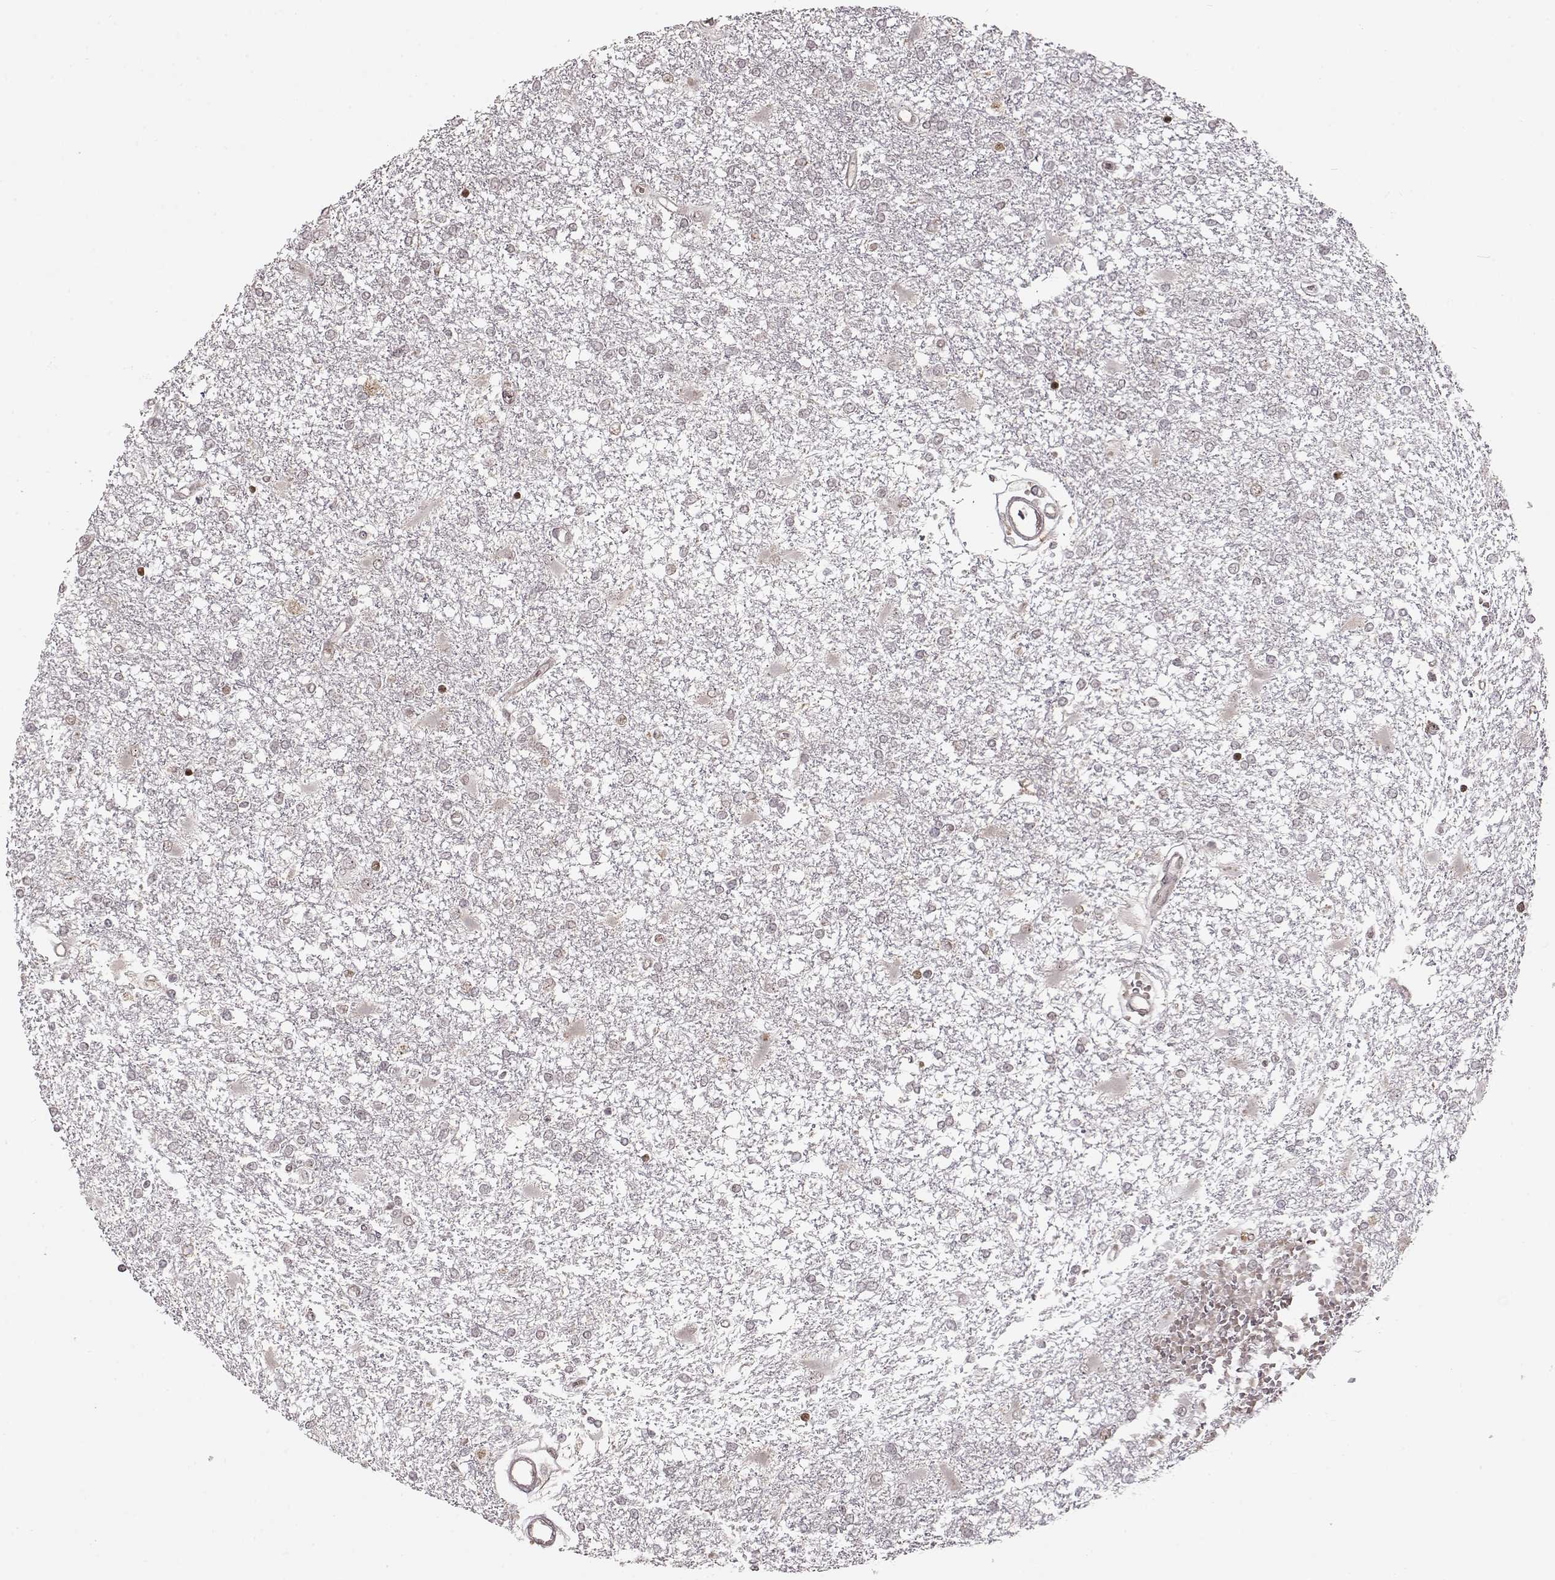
{"staining": {"intensity": "negative", "quantity": "none", "location": "none"}, "tissue": "glioma", "cell_type": "Tumor cells", "image_type": "cancer", "snomed": [{"axis": "morphology", "description": "Glioma, malignant, High grade"}, {"axis": "topography", "description": "Cerebral cortex"}], "caption": "Protein analysis of malignant glioma (high-grade) reveals no significant staining in tumor cells. (Stains: DAB (3,3'-diaminobenzidine) IHC with hematoxylin counter stain, Microscopy: brightfield microscopy at high magnification).", "gene": "RAI1", "patient": {"sex": "male", "age": 79}}